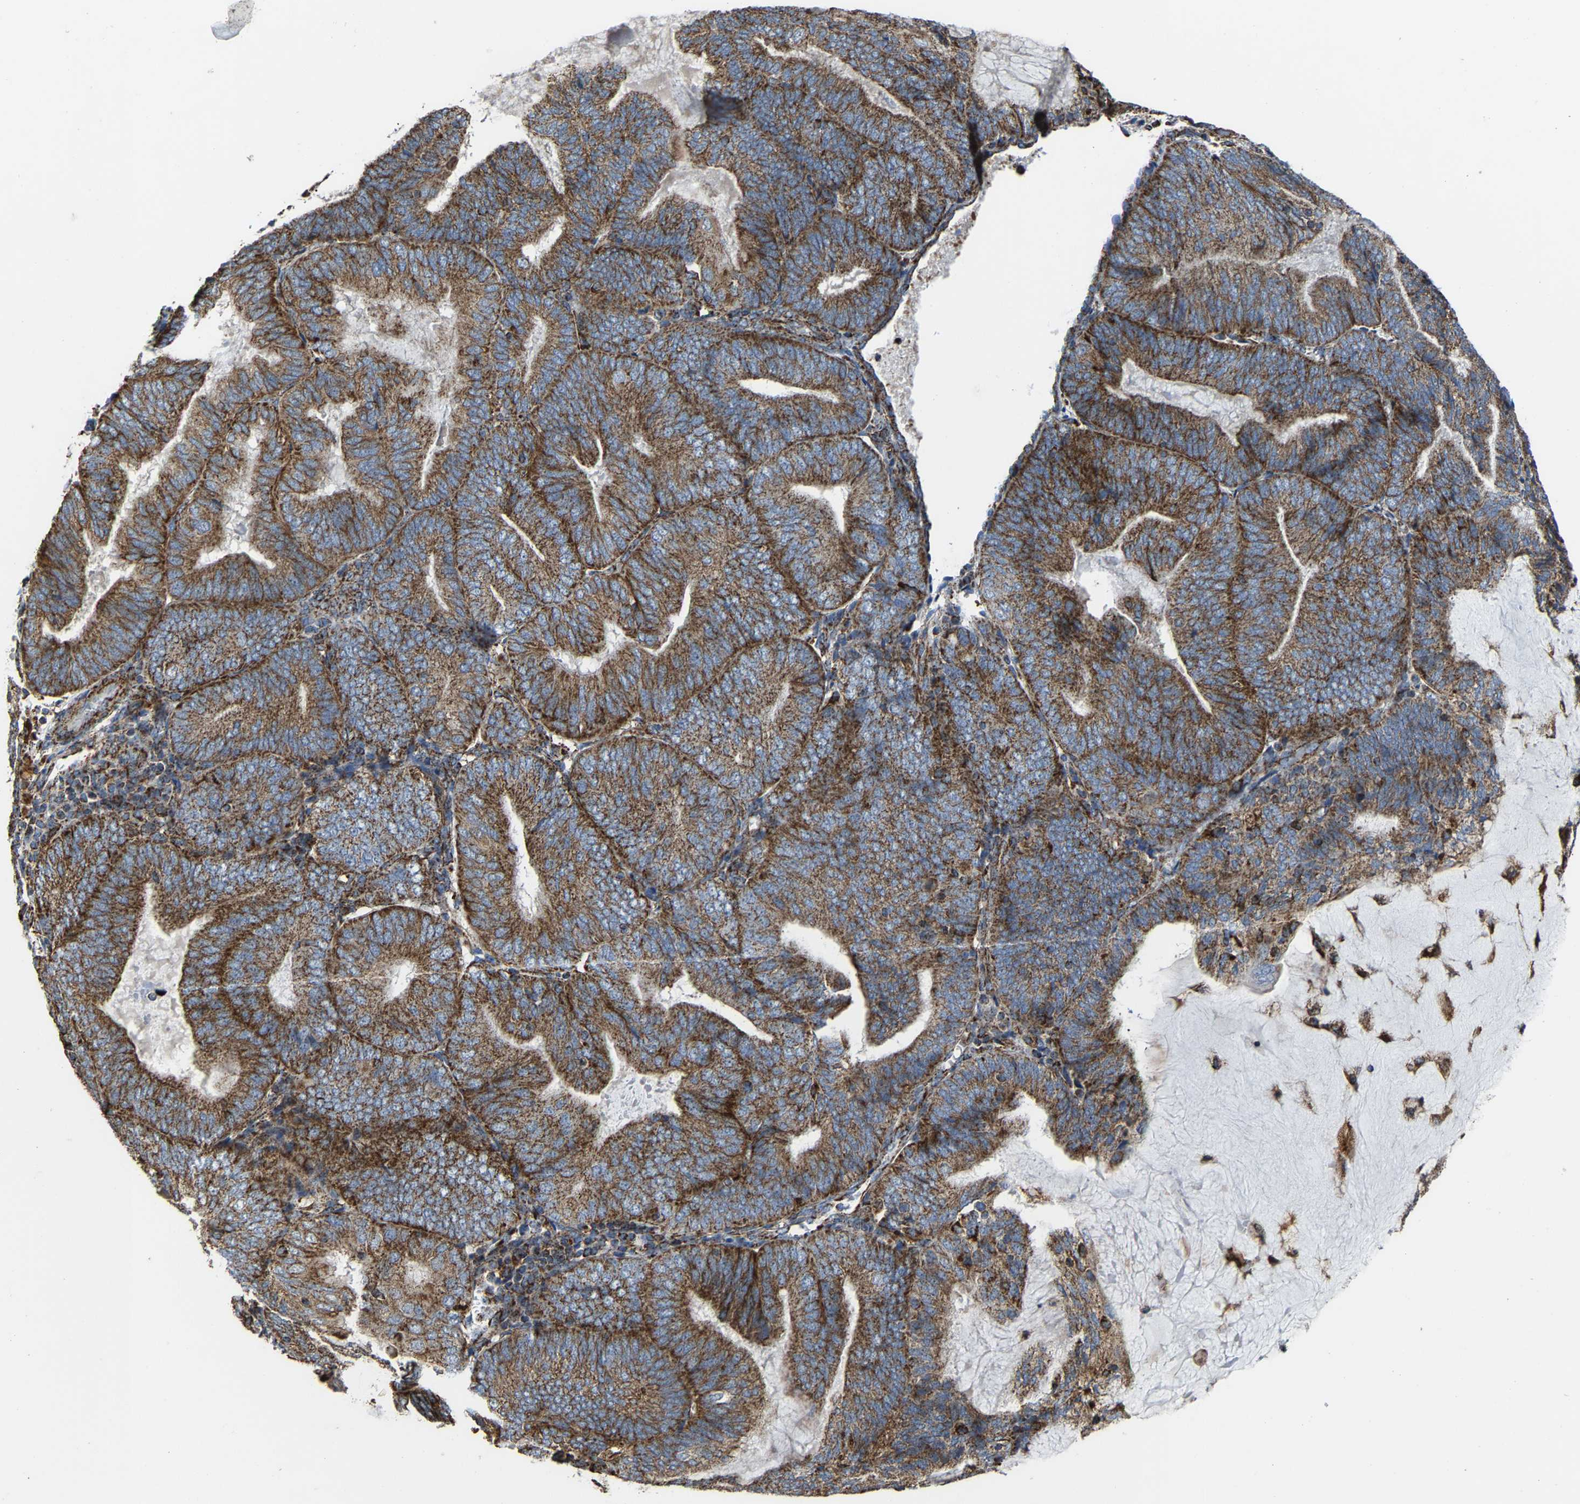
{"staining": {"intensity": "strong", "quantity": ">75%", "location": "cytoplasmic/membranous"}, "tissue": "endometrial cancer", "cell_type": "Tumor cells", "image_type": "cancer", "snomed": [{"axis": "morphology", "description": "Adenocarcinoma, NOS"}, {"axis": "topography", "description": "Endometrium"}], "caption": "Immunohistochemistry staining of endometrial adenocarcinoma, which demonstrates high levels of strong cytoplasmic/membranous staining in about >75% of tumor cells indicating strong cytoplasmic/membranous protein expression. The staining was performed using DAB (3,3'-diaminobenzidine) (brown) for protein detection and nuclei were counterstained in hematoxylin (blue).", "gene": "NDUFV3", "patient": {"sex": "female", "age": 81}}